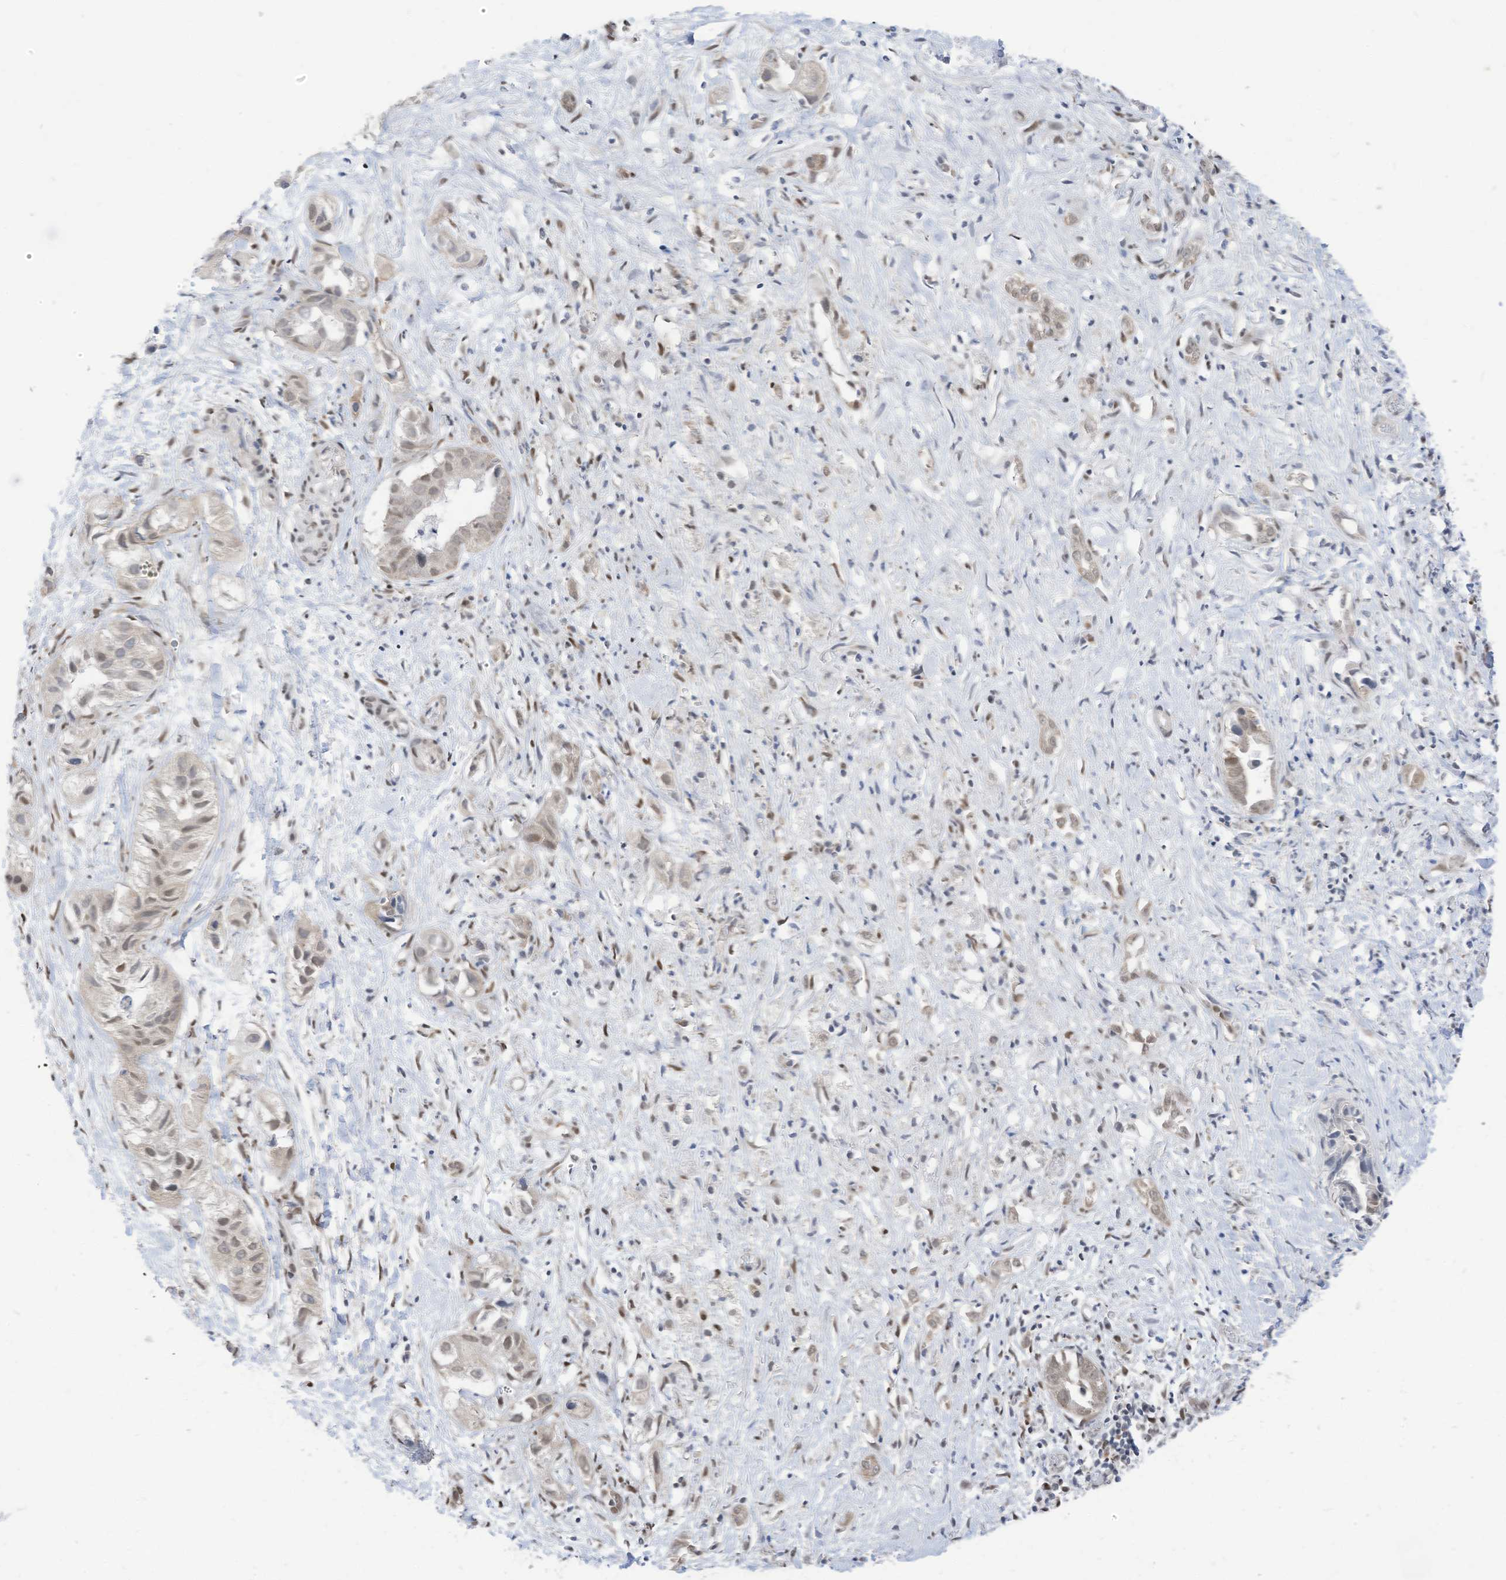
{"staining": {"intensity": "weak", "quantity": ">75%", "location": "nuclear"}, "tissue": "liver cancer", "cell_type": "Tumor cells", "image_type": "cancer", "snomed": [{"axis": "morphology", "description": "Cholangiocarcinoma"}, {"axis": "topography", "description": "Liver"}], "caption": "Liver cholangiocarcinoma was stained to show a protein in brown. There is low levels of weak nuclear expression in about >75% of tumor cells. The staining was performed using DAB to visualize the protein expression in brown, while the nuclei were stained in blue with hematoxylin (Magnification: 20x).", "gene": "KHSRP", "patient": {"sex": "female", "age": 52}}